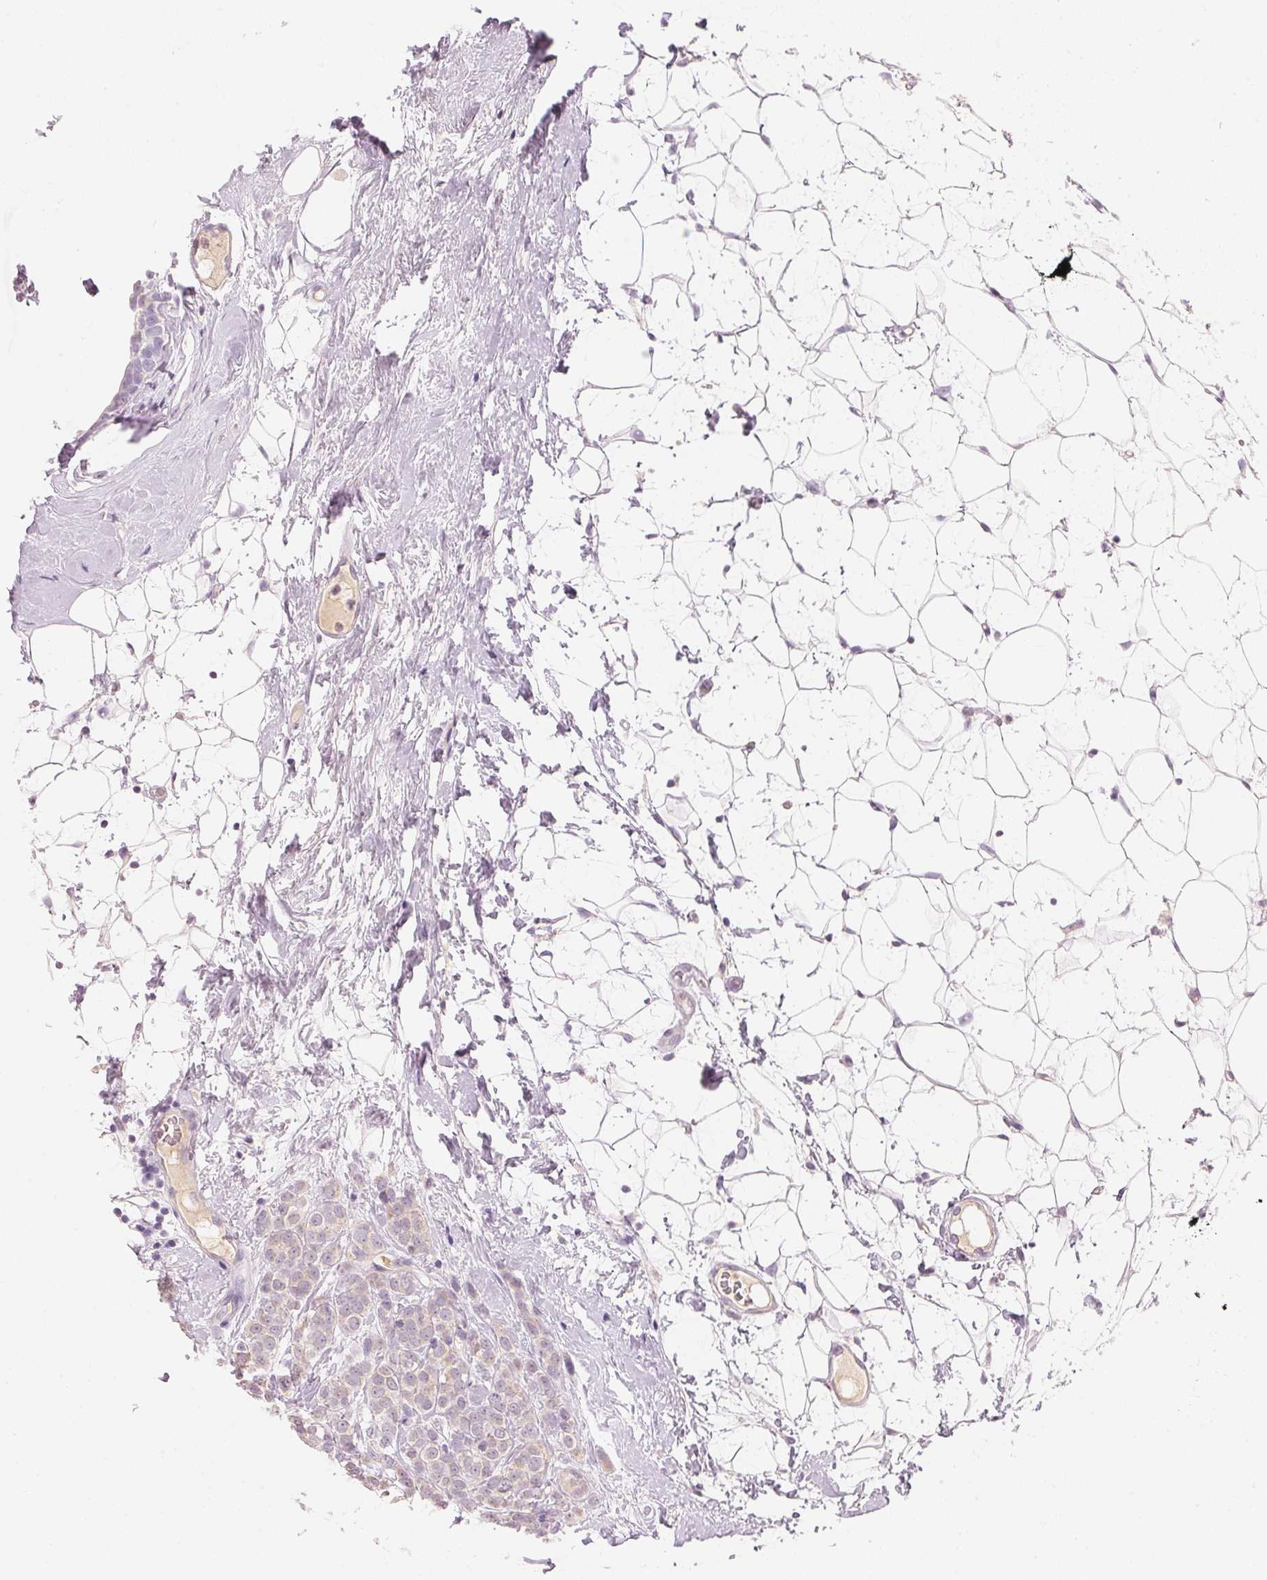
{"staining": {"intensity": "negative", "quantity": "none", "location": "none"}, "tissue": "breast cancer", "cell_type": "Tumor cells", "image_type": "cancer", "snomed": [{"axis": "morphology", "description": "Lobular carcinoma"}, {"axis": "topography", "description": "Breast"}], "caption": "The IHC histopathology image has no significant expression in tumor cells of lobular carcinoma (breast) tissue.", "gene": "HOXB13", "patient": {"sex": "female", "age": 49}}